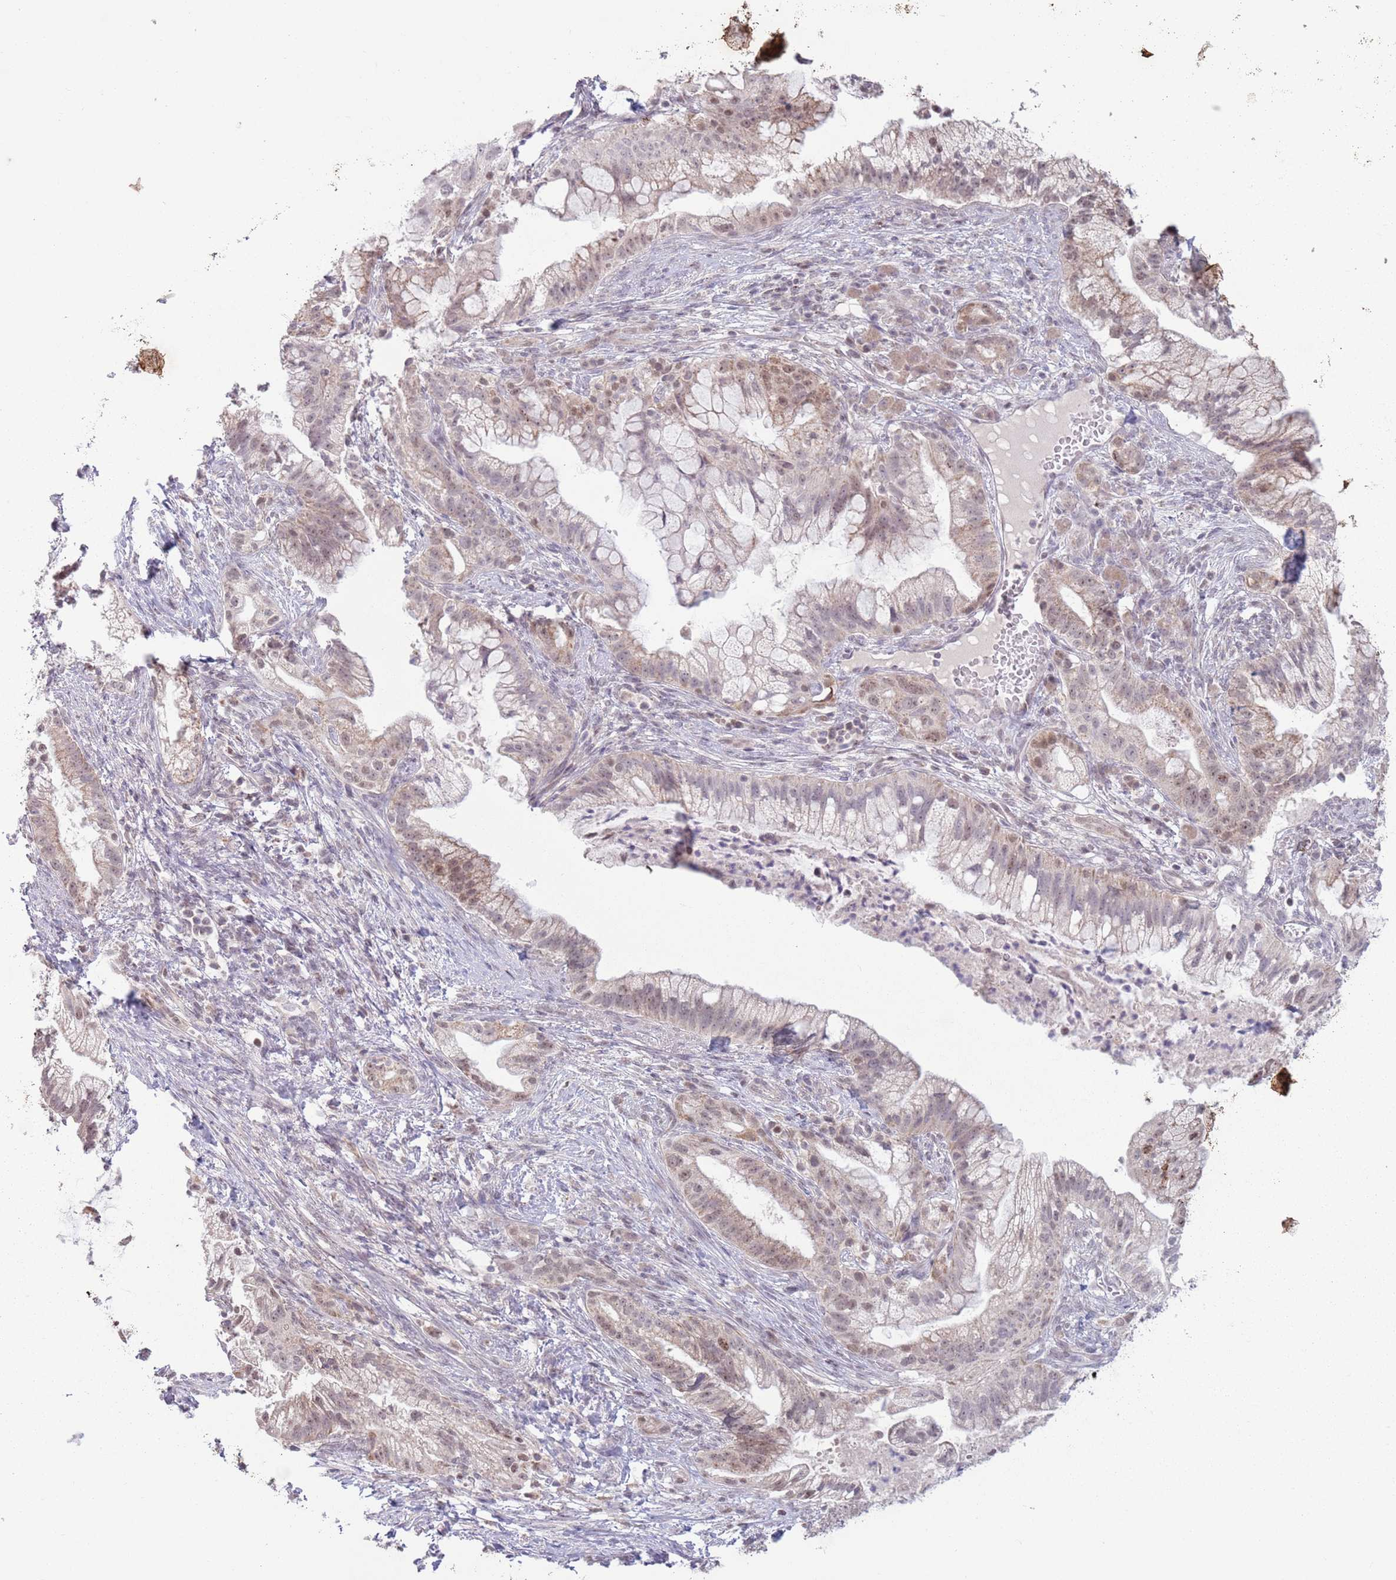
{"staining": {"intensity": "moderate", "quantity": "25%-75%", "location": "nuclear"}, "tissue": "pancreatic cancer", "cell_type": "Tumor cells", "image_type": "cancer", "snomed": [{"axis": "morphology", "description": "Adenocarcinoma, NOS"}, {"axis": "topography", "description": "Pancreas"}], "caption": "High-magnification brightfield microscopy of pancreatic cancer stained with DAB (brown) and counterstained with hematoxylin (blue). tumor cells exhibit moderate nuclear expression is seen in approximately25%-75% of cells.", "gene": "MRPL34", "patient": {"sex": "male", "age": 44}}